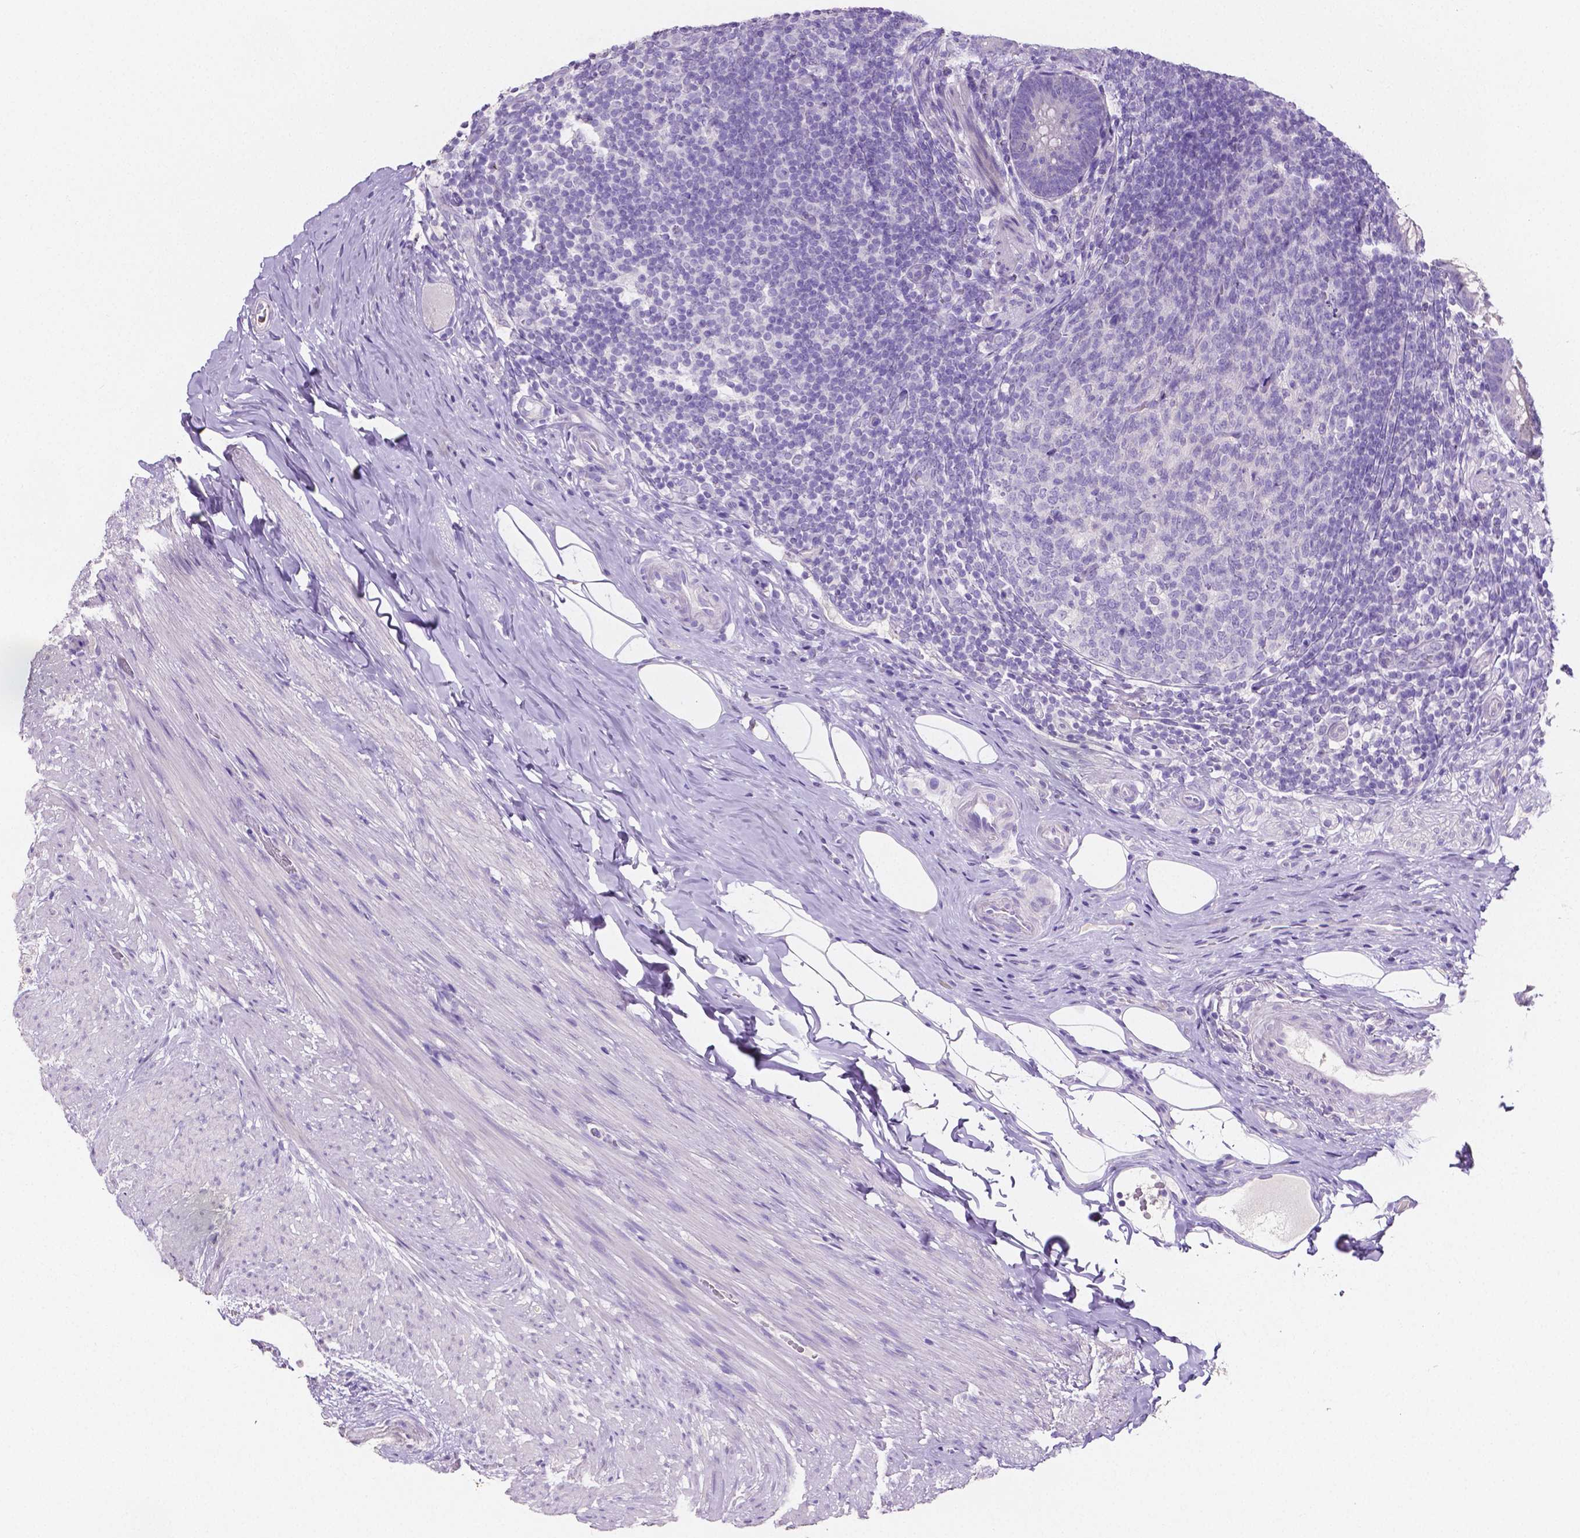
{"staining": {"intensity": "negative", "quantity": "none", "location": "none"}, "tissue": "appendix", "cell_type": "Glandular cells", "image_type": "normal", "snomed": [{"axis": "morphology", "description": "Normal tissue, NOS"}, {"axis": "topography", "description": "Appendix"}], "caption": "Immunohistochemical staining of unremarkable human appendix shows no significant staining in glandular cells.", "gene": "SLC22A2", "patient": {"sex": "male", "age": 47}}